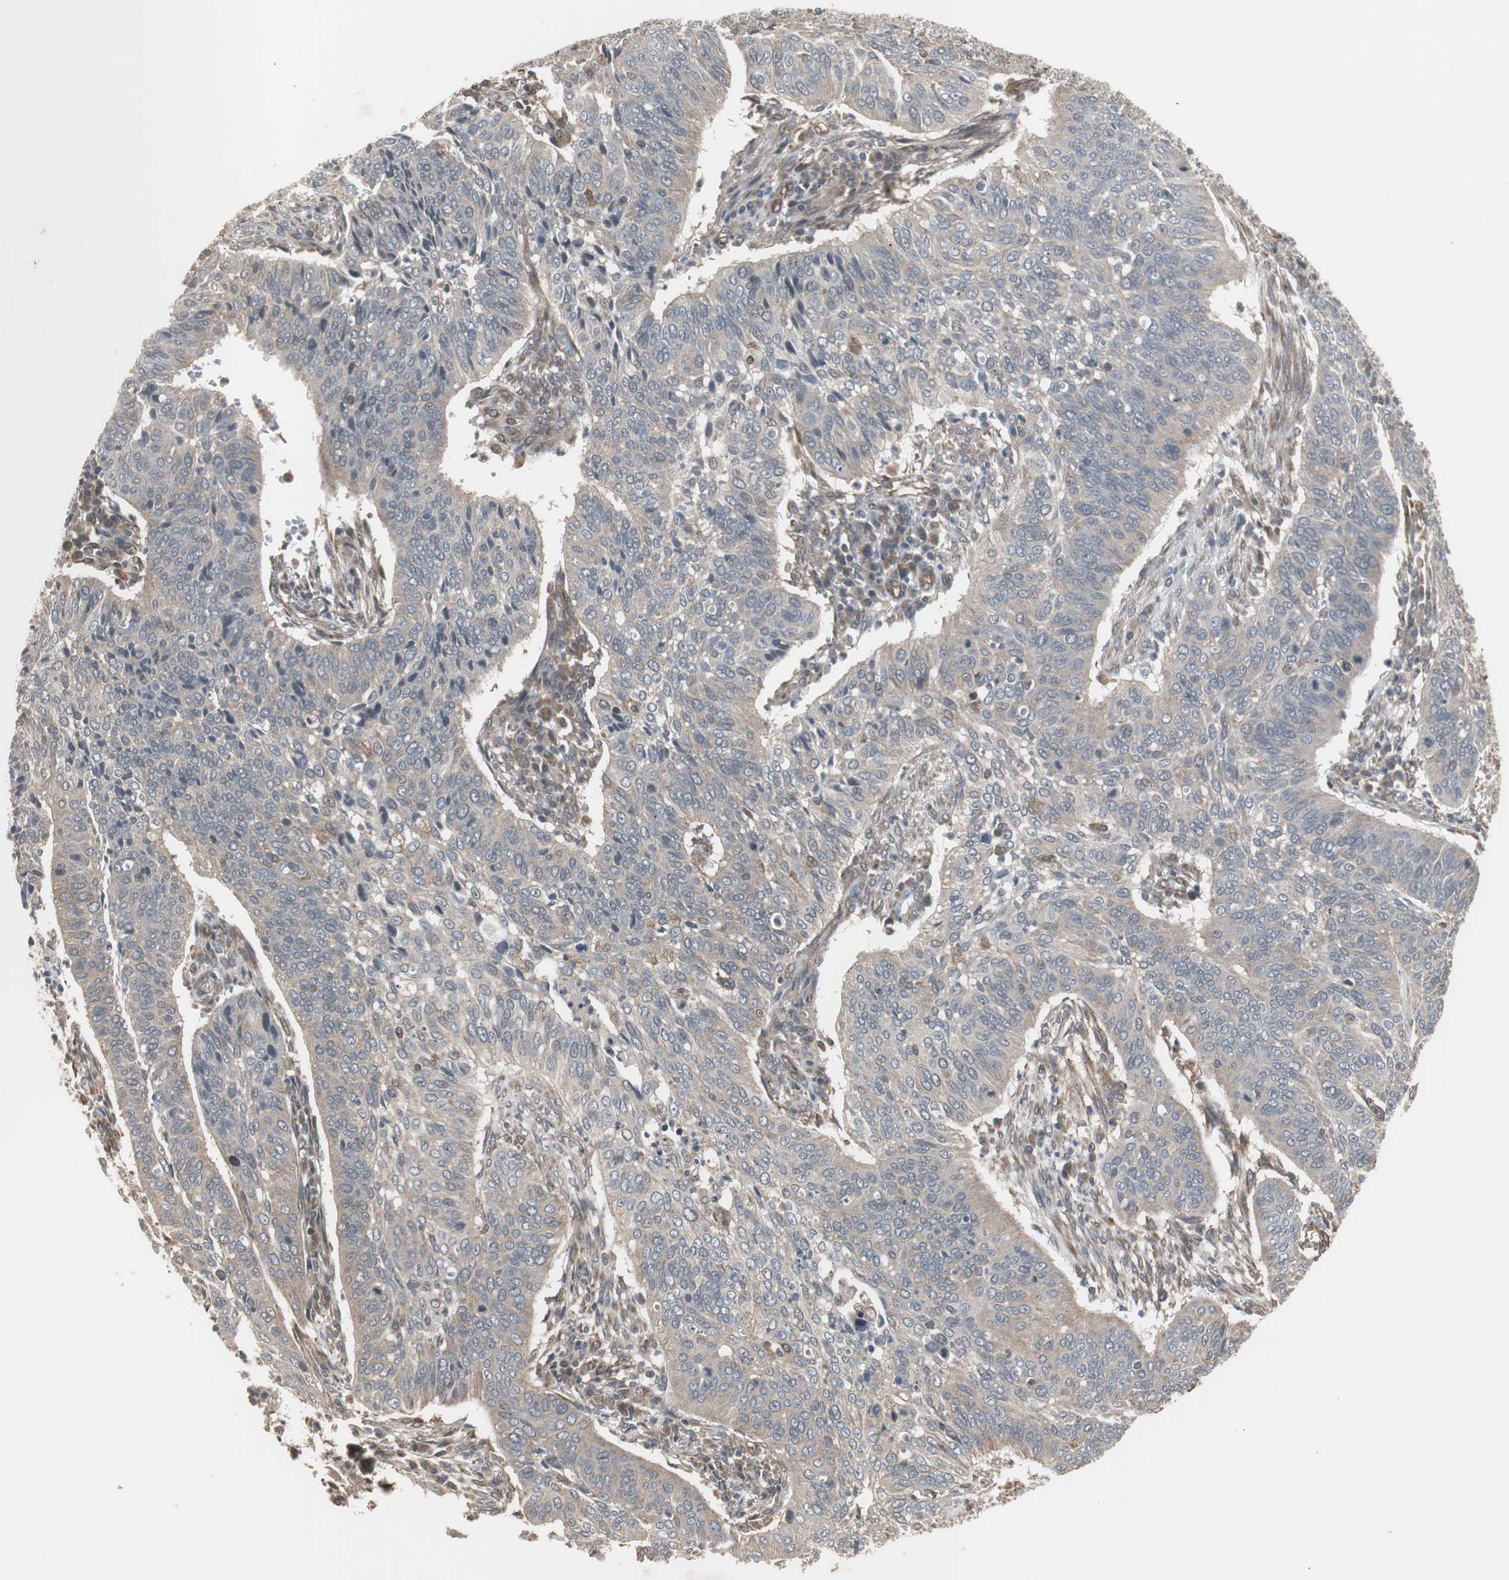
{"staining": {"intensity": "weak", "quantity": ">75%", "location": "cytoplasmic/membranous"}, "tissue": "cervical cancer", "cell_type": "Tumor cells", "image_type": "cancer", "snomed": [{"axis": "morphology", "description": "Squamous cell carcinoma, NOS"}, {"axis": "topography", "description": "Cervix"}], "caption": "Cervical cancer (squamous cell carcinoma) stained with immunohistochemistry (IHC) displays weak cytoplasmic/membranous positivity in about >75% of tumor cells.", "gene": "ATP2B2", "patient": {"sex": "female", "age": 39}}